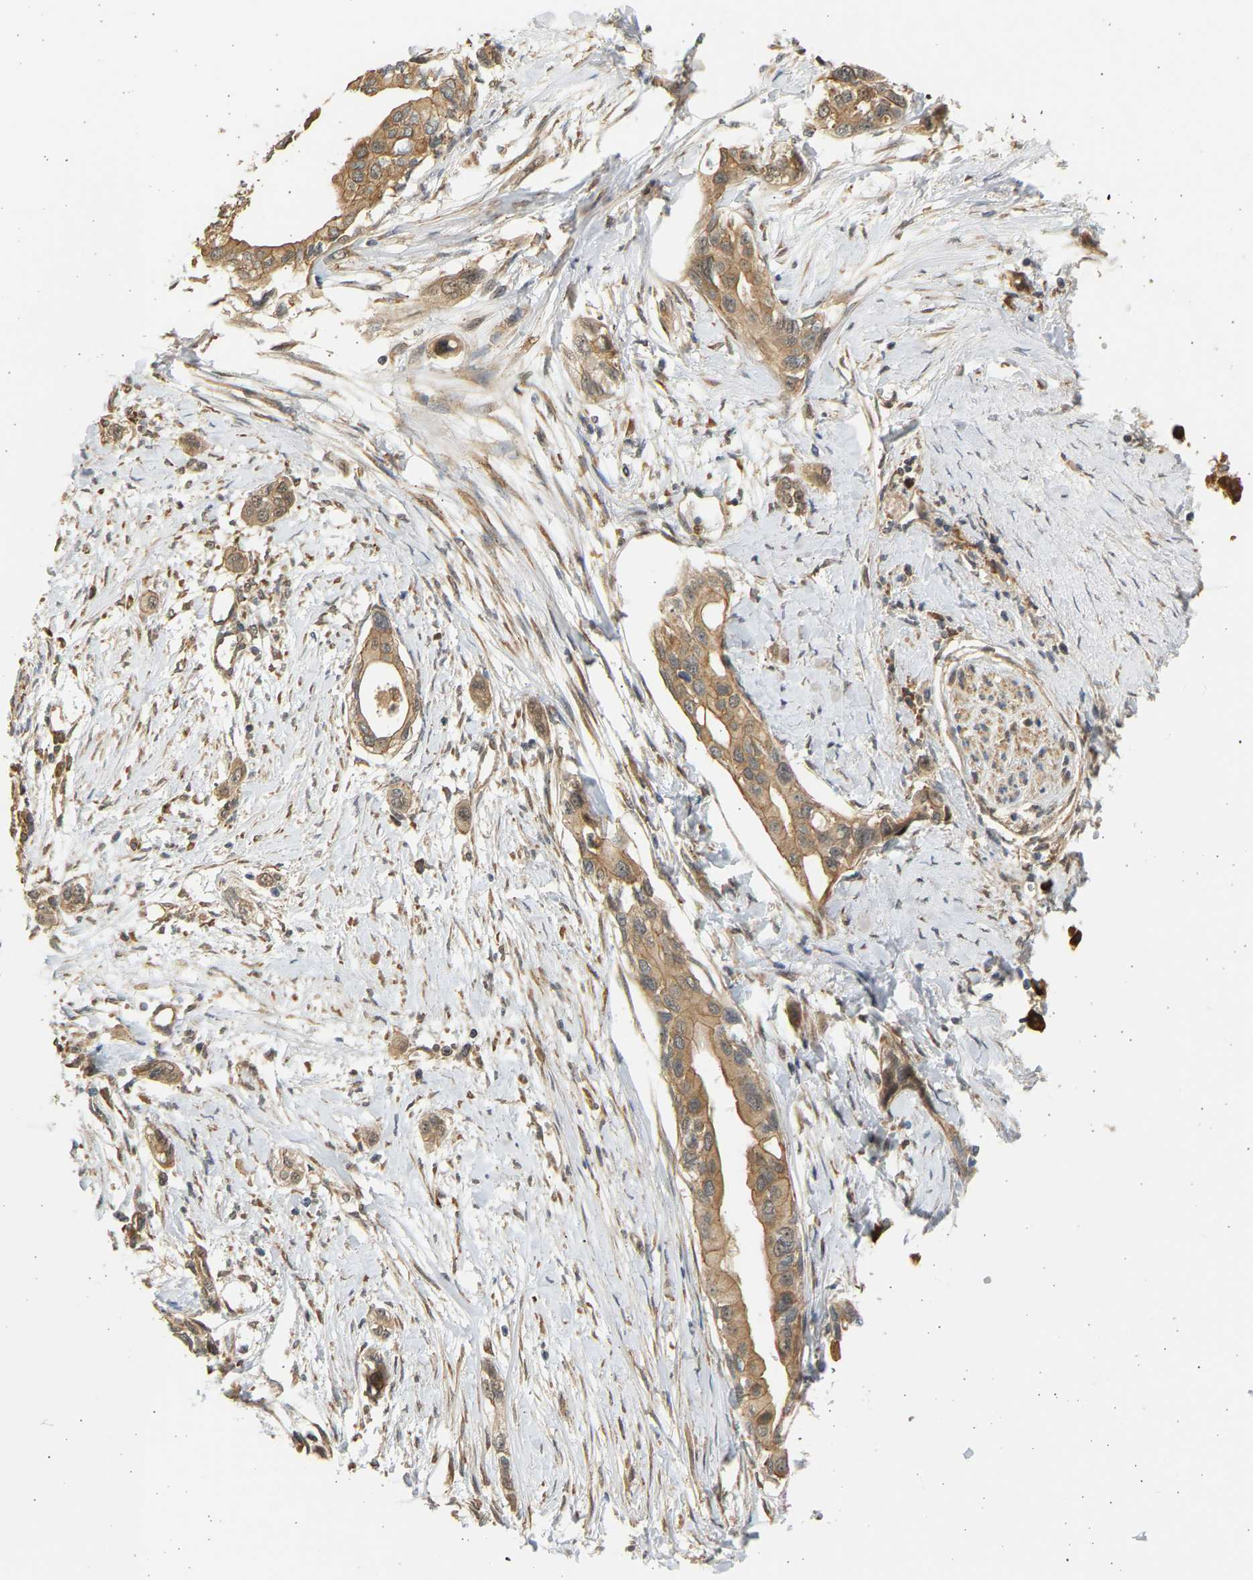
{"staining": {"intensity": "moderate", "quantity": ">75%", "location": "cytoplasmic/membranous"}, "tissue": "pancreatic cancer", "cell_type": "Tumor cells", "image_type": "cancer", "snomed": [{"axis": "morphology", "description": "Adenocarcinoma, NOS"}, {"axis": "topography", "description": "Pancreas"}], "caption": "The immunohistochemical stain labels moderate cytoplasmic/membranous positivity in tumor cells of pancreatic adenocarcinoma tissue. (Brightfield microscopy of DAB IHC at high magnification).", "gene": "B4GALT6", "patient": {"sex": "female", "age": 60}}